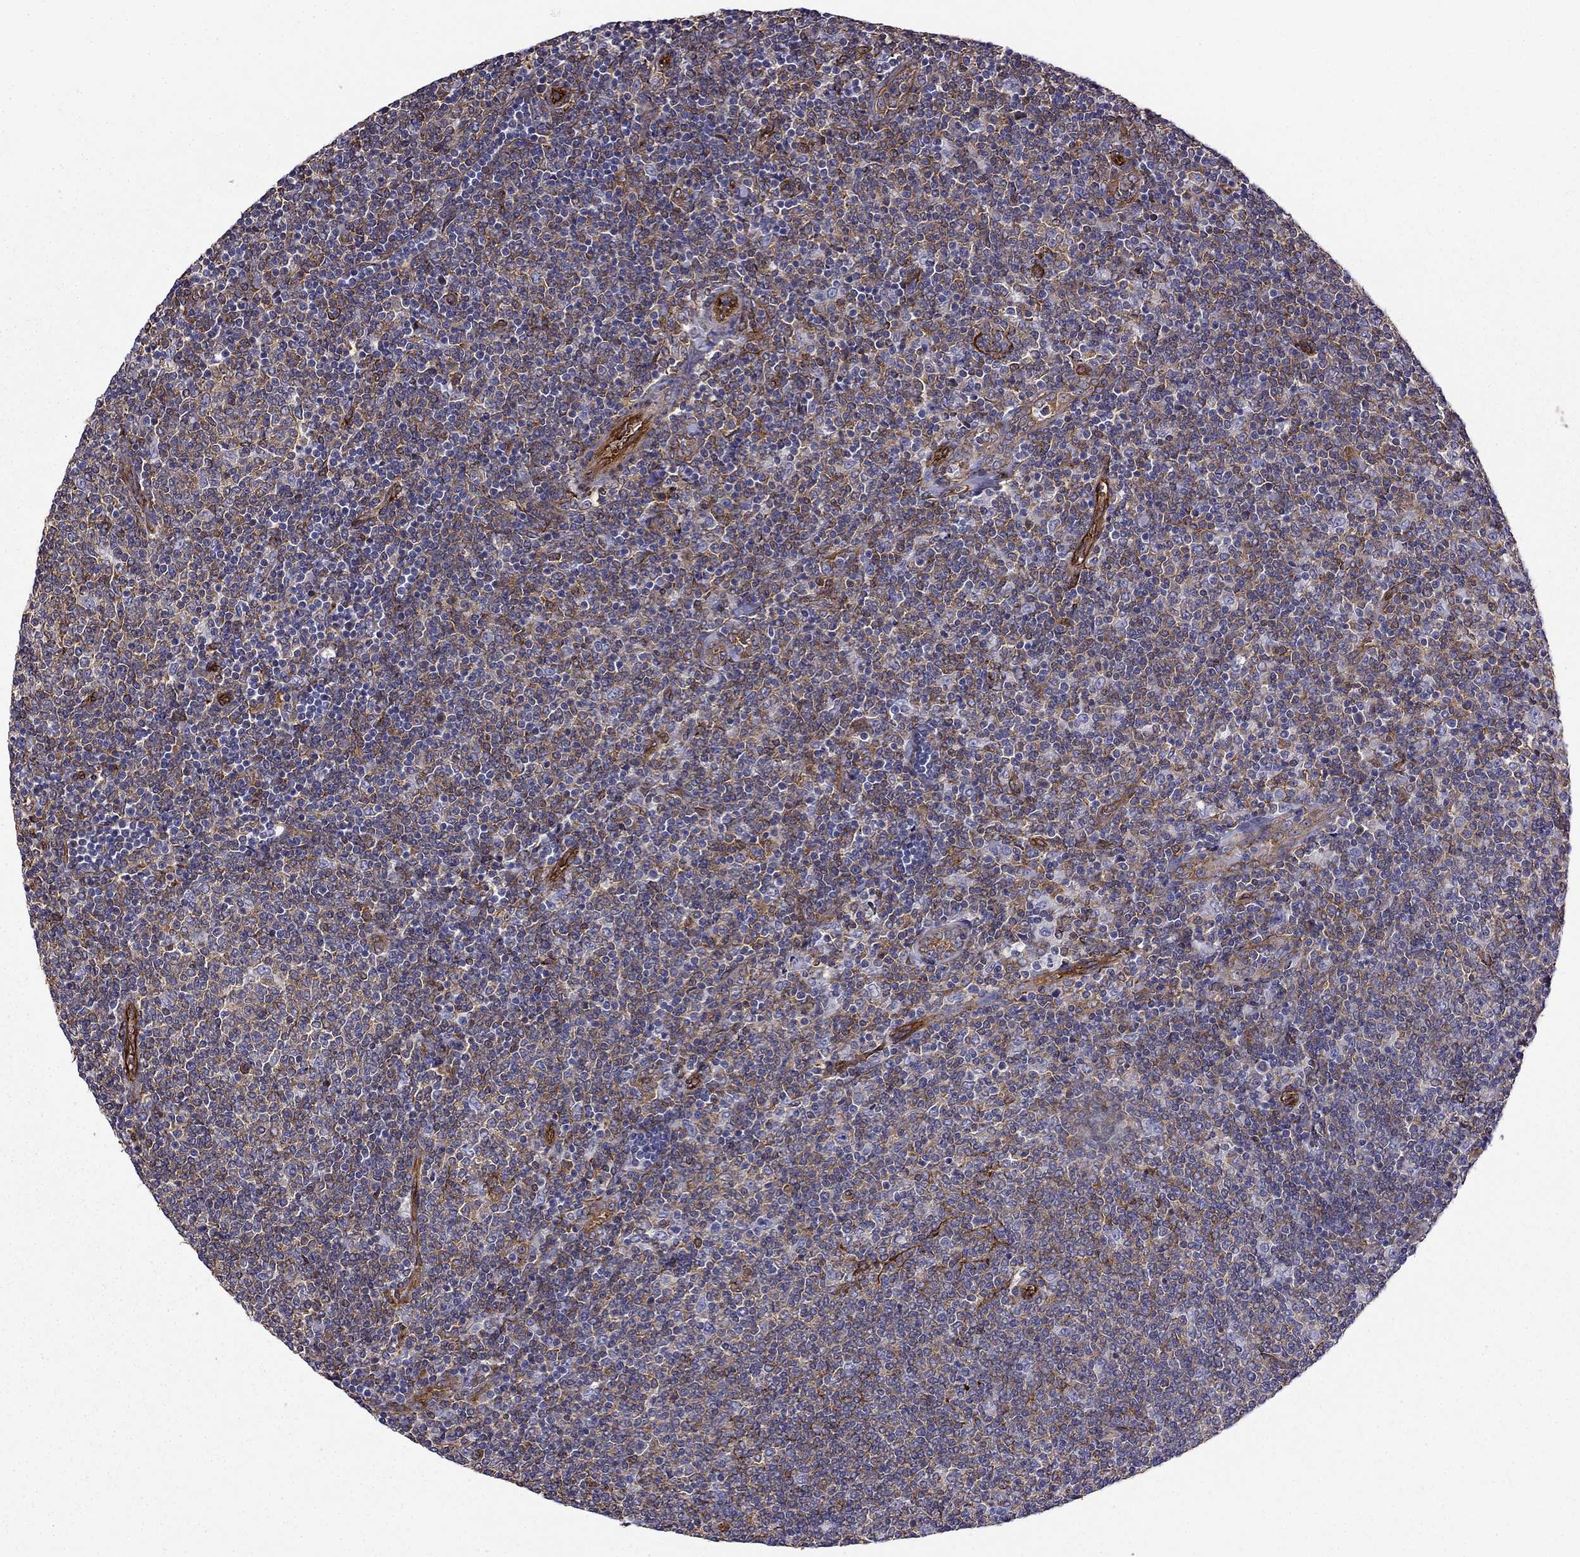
{"staining": {"intensity": "moderate", "quantity": "<25%", "location": "cytoplasmic/membranous"}, "tissue": "lymphoma", "cell_type": "Tumor cells", "image_type": "cancer", "snomed": [{"axis": "morphology", "description": "Malignant lymphoma, non-Hodgkin's type, Low grade"}, {"axis": "topography", "description": "Lymph node"}], "caption": "Immunohistochemical staining of human lymphoma shows low levels of moderate cytoplasmic/membranous protein expression in approximately <25% of tumor cells. (IHC, brightfield microscopy, high magnification).", "gene": "MAP4", "patient": {"sex": "male", "age": 52}}